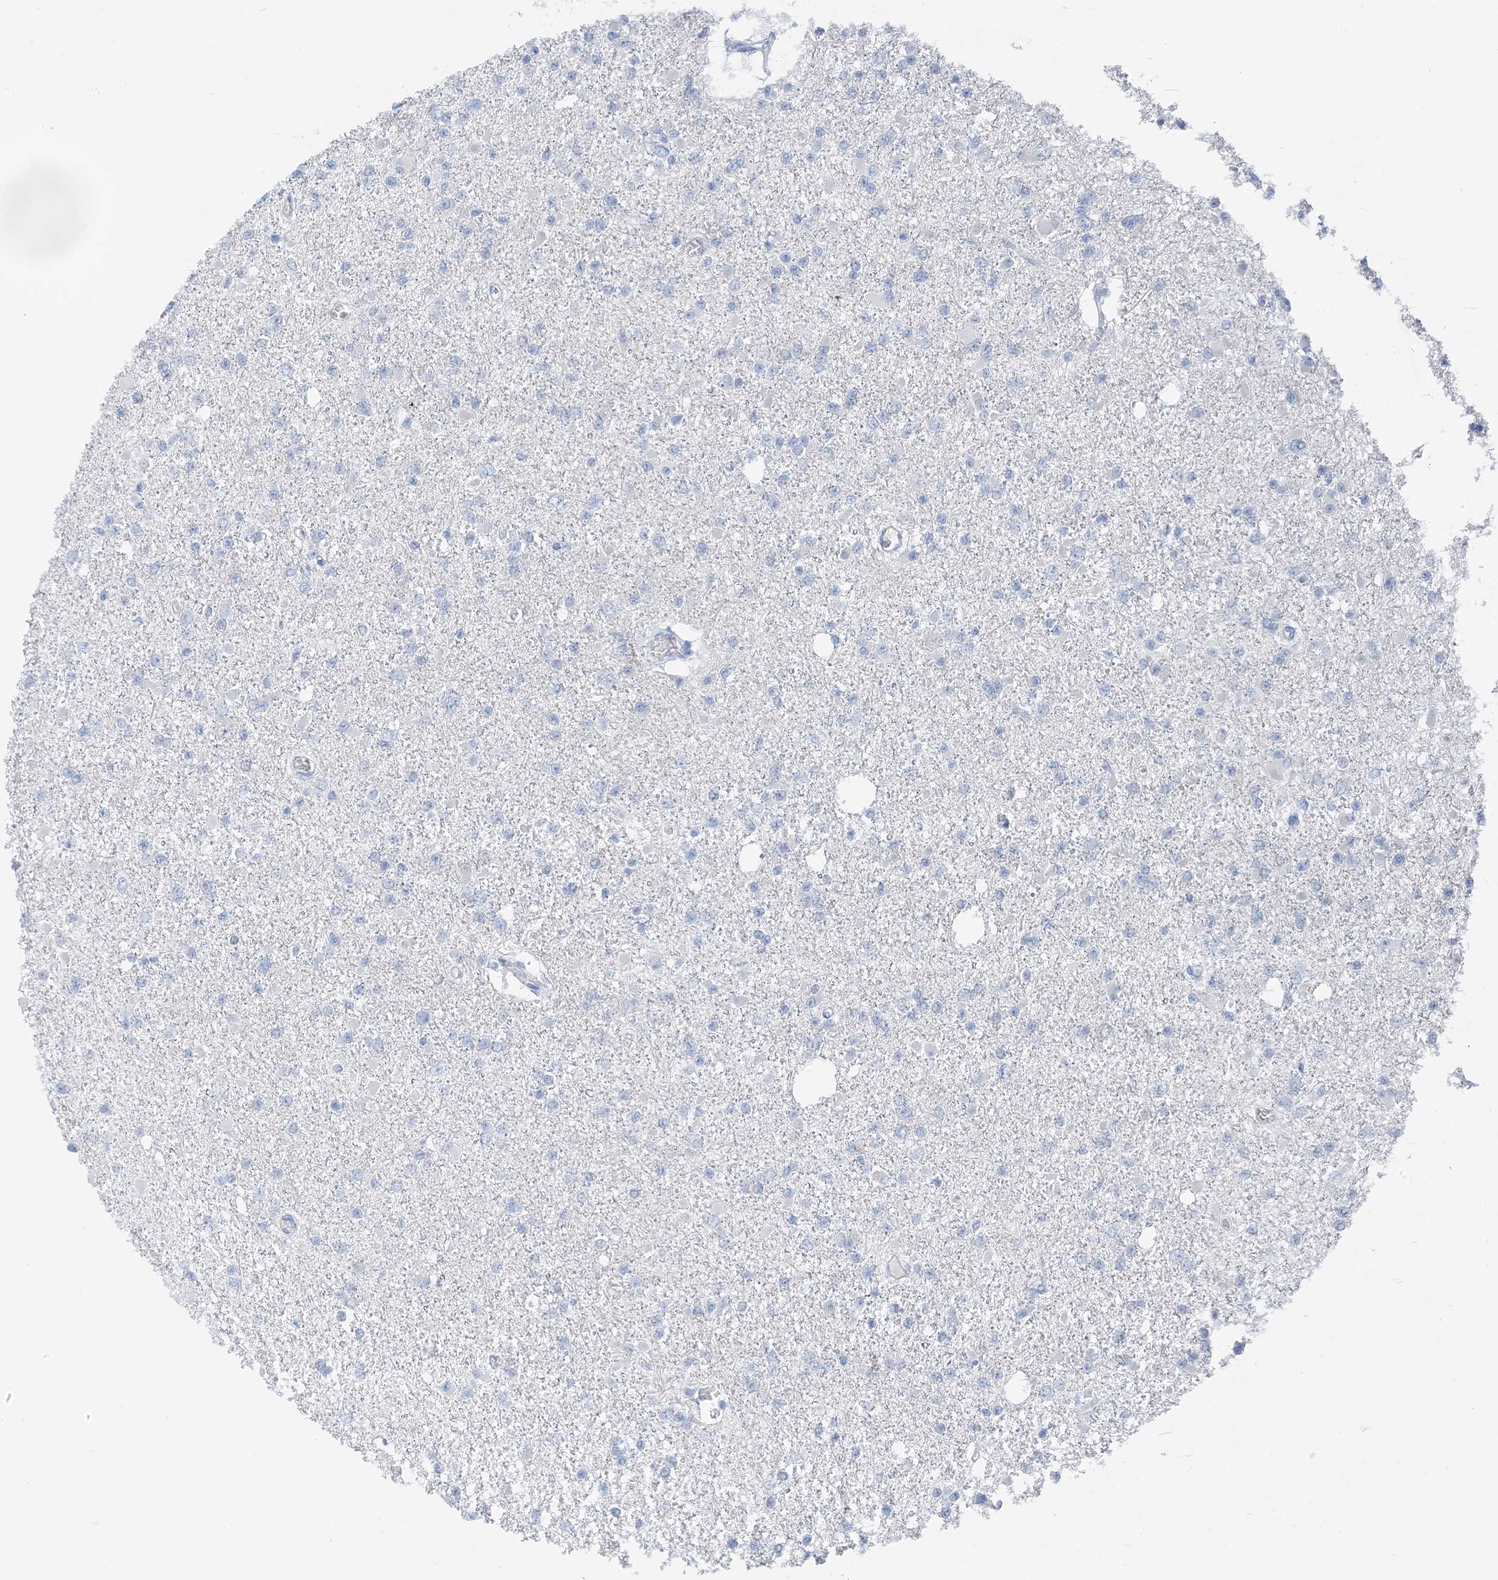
{"staining": {"intensity": "negative", "quantity": "none", "location": "none"}, "tissue": "glioma", "cell_type": "Tumor cells", "image_type": "cancer", "snomed": [{"axis": "morphology", "description": "Glioma, malignant, Low grade"}, {"axis": "topography", "description": "Brain"}], "caption": "The photomicrograph displays no significant positivity in tumor cells of glioma. (DAB immunohistochemistry, high magnification).", "gene": "NCOA7", "patient": {"sex": "female", "age": 22}}